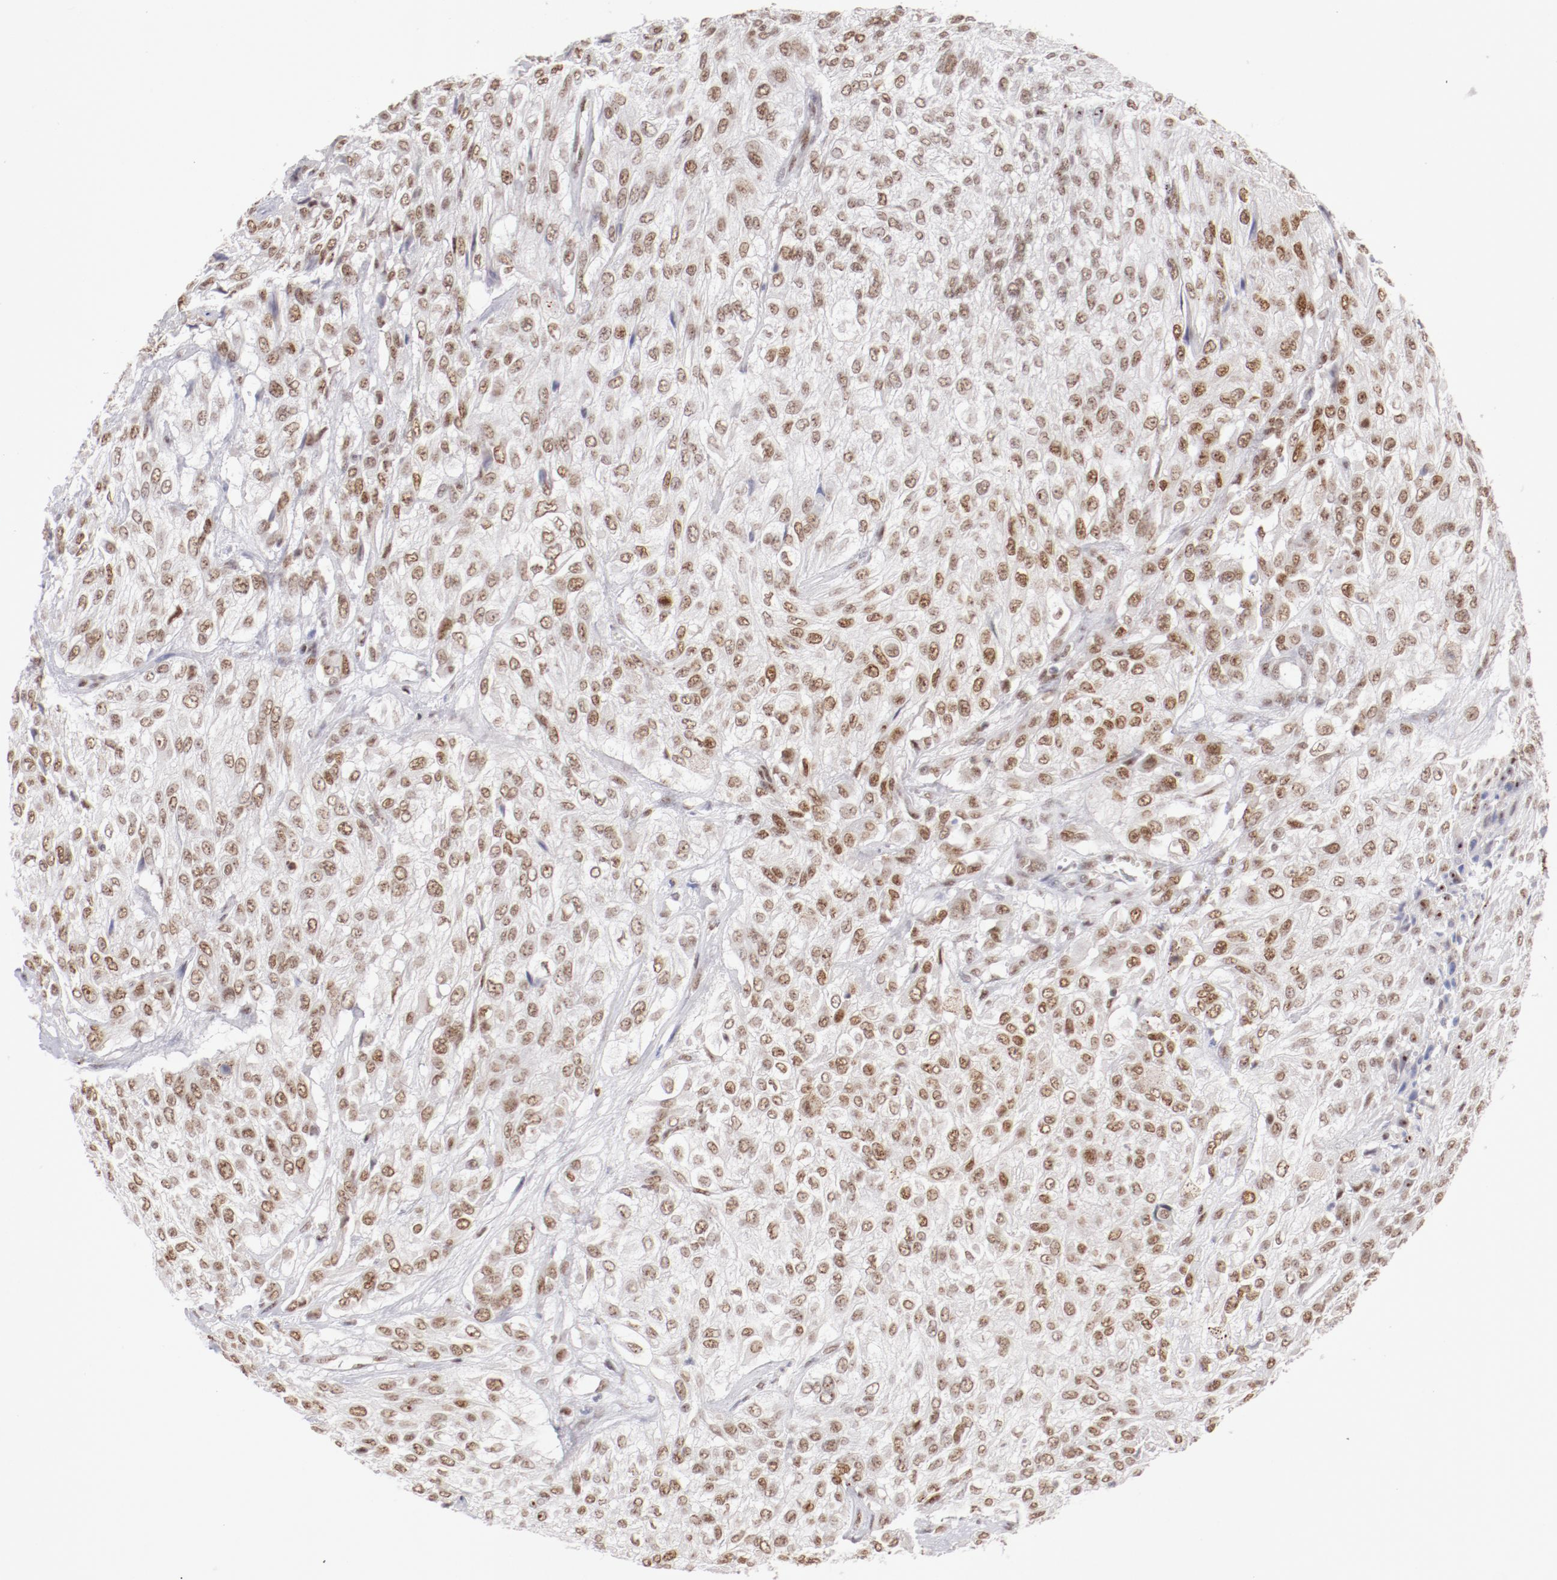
{"staining": {"intensity": "moderate", "quantity": ">75%", "location": "nuclear"}, "tissue": "urothelial cancer", "cell_type": "Tumor cells", "image_type": "cancer", "snomed": [{"axis": "morphology", "description": "Urothelial carcinoma, High grade"}, {"axis": "topography", "description": "Urinary bladder"}], "caption": "A photomicrograph of urothelial cancer stained for a protein reveals moderate nuclear brown staining in tumor cells.", "gene": "TFAP4", "patient": {"sex": "male", "age": 57}}